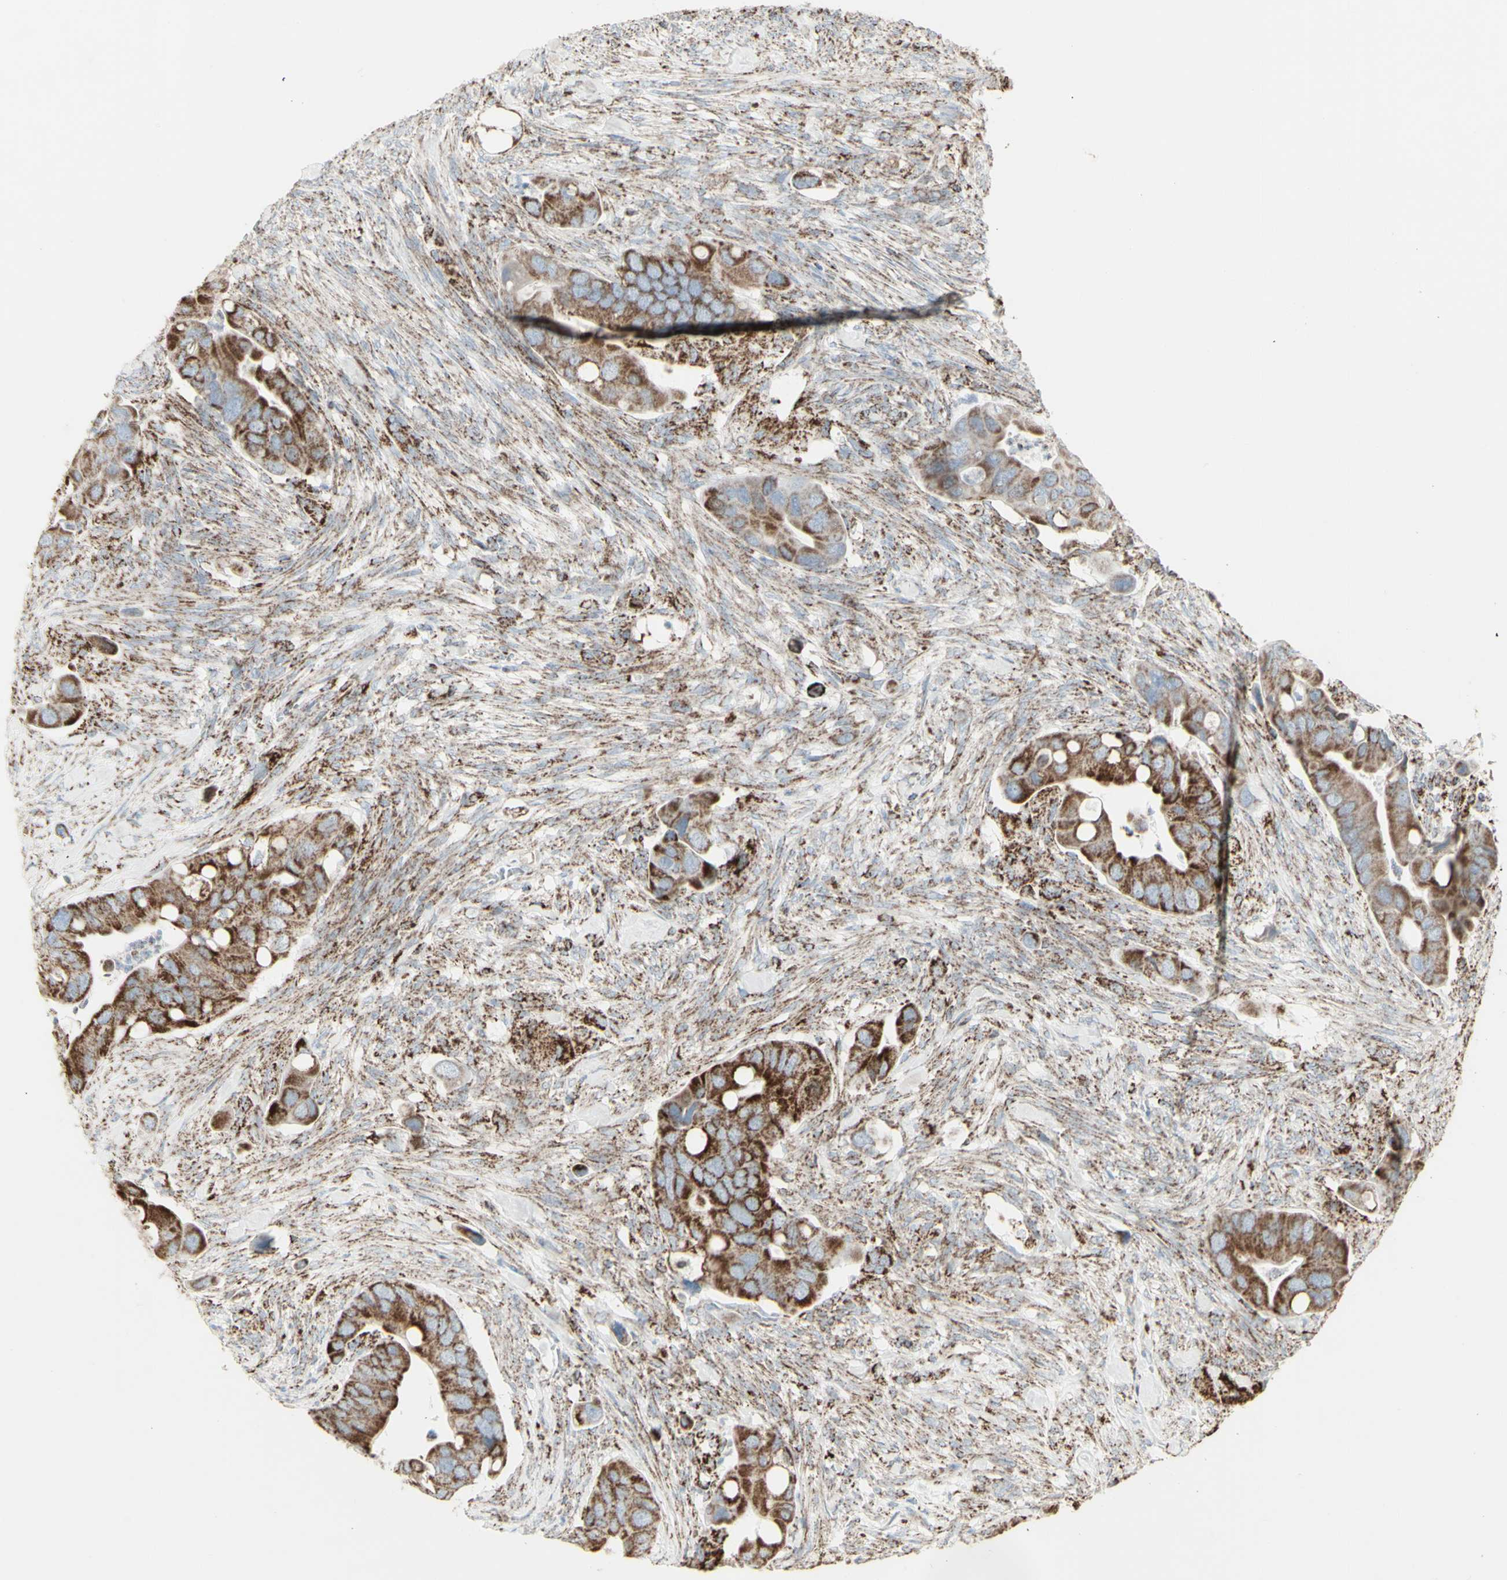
{"staining": {"intensity": "moderate", "quantity": ">75%", "location": "cytoplasmic/membranous"}, "tissue": "colorectal cancer", "cell_type": "Tumor cells", "image_type": "cancer", "snomed": [{"axis": "morphology", "description": "Adenocarcinoma, NOS"}, {"axis": "topography", "description": "Rectum"}], "caption": "IHC (DAB) staining of colorectal cancer (adenocarcinoma) displays moderate cytoplasmic/membranous protein expression in about >75% of tumor cells.", "gene": "PLGRKT", "patient": {"sex": "female", "age": 57}}